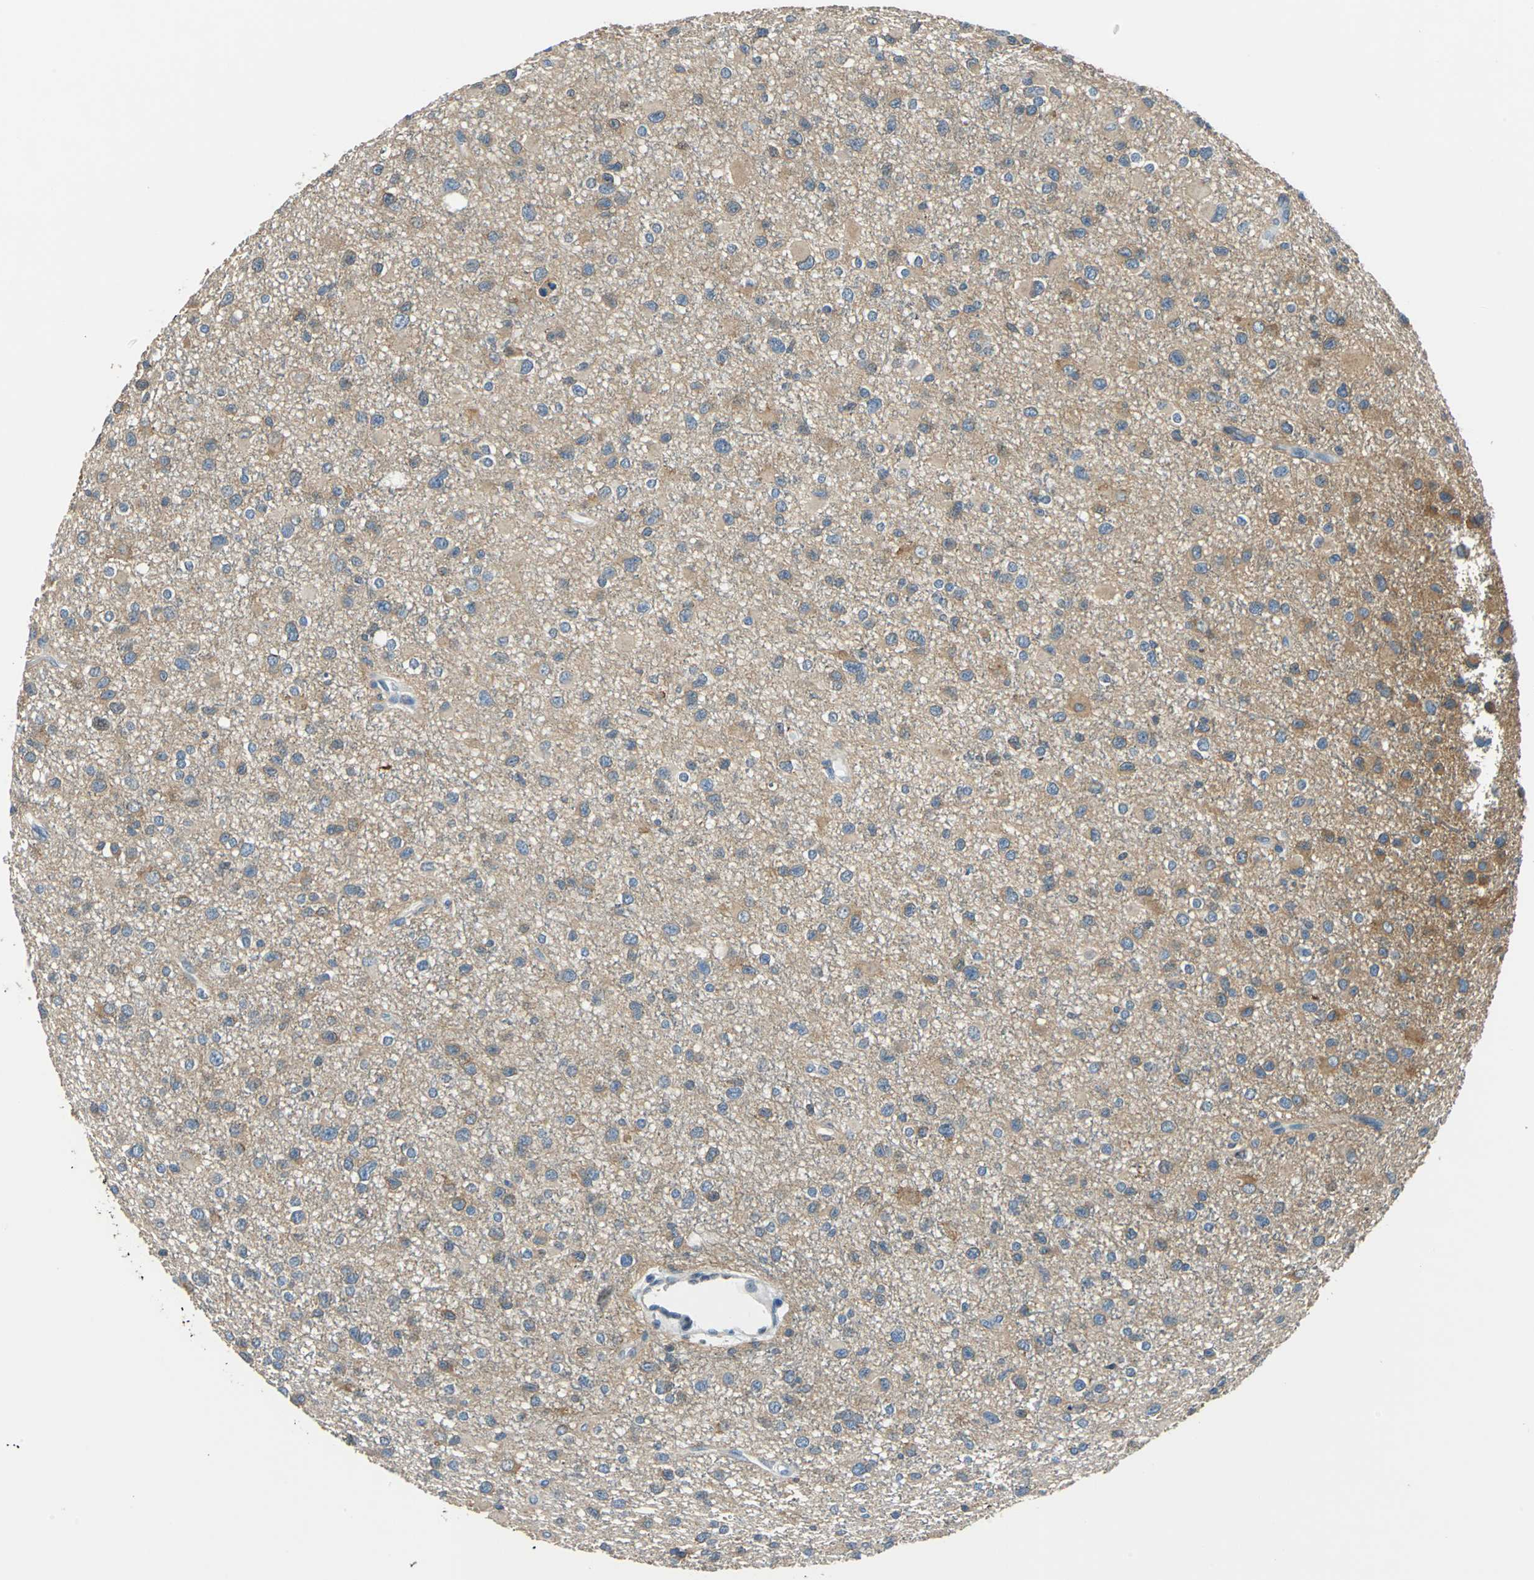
{"staining": {"intensity": "weak", "quantity": "25%-75%", "location": "cytoplasmic/membranous"}, "tissue": "glioma", "cell_type": "Tumor cells", "image_type": "cancer", "snomed": [{"axis": "morphology", "description": "Glioma, malignant, Low grade"}, {"axis": "topography", "description": "Brain"}], "caption": "Weak cytoplasmic/membranous protein positivity is present in about 25%-75% of tumor cells in malignant low-grade glioma.", "gene": "PRKCA", "patient": {"sex": "male", "age": 42}}